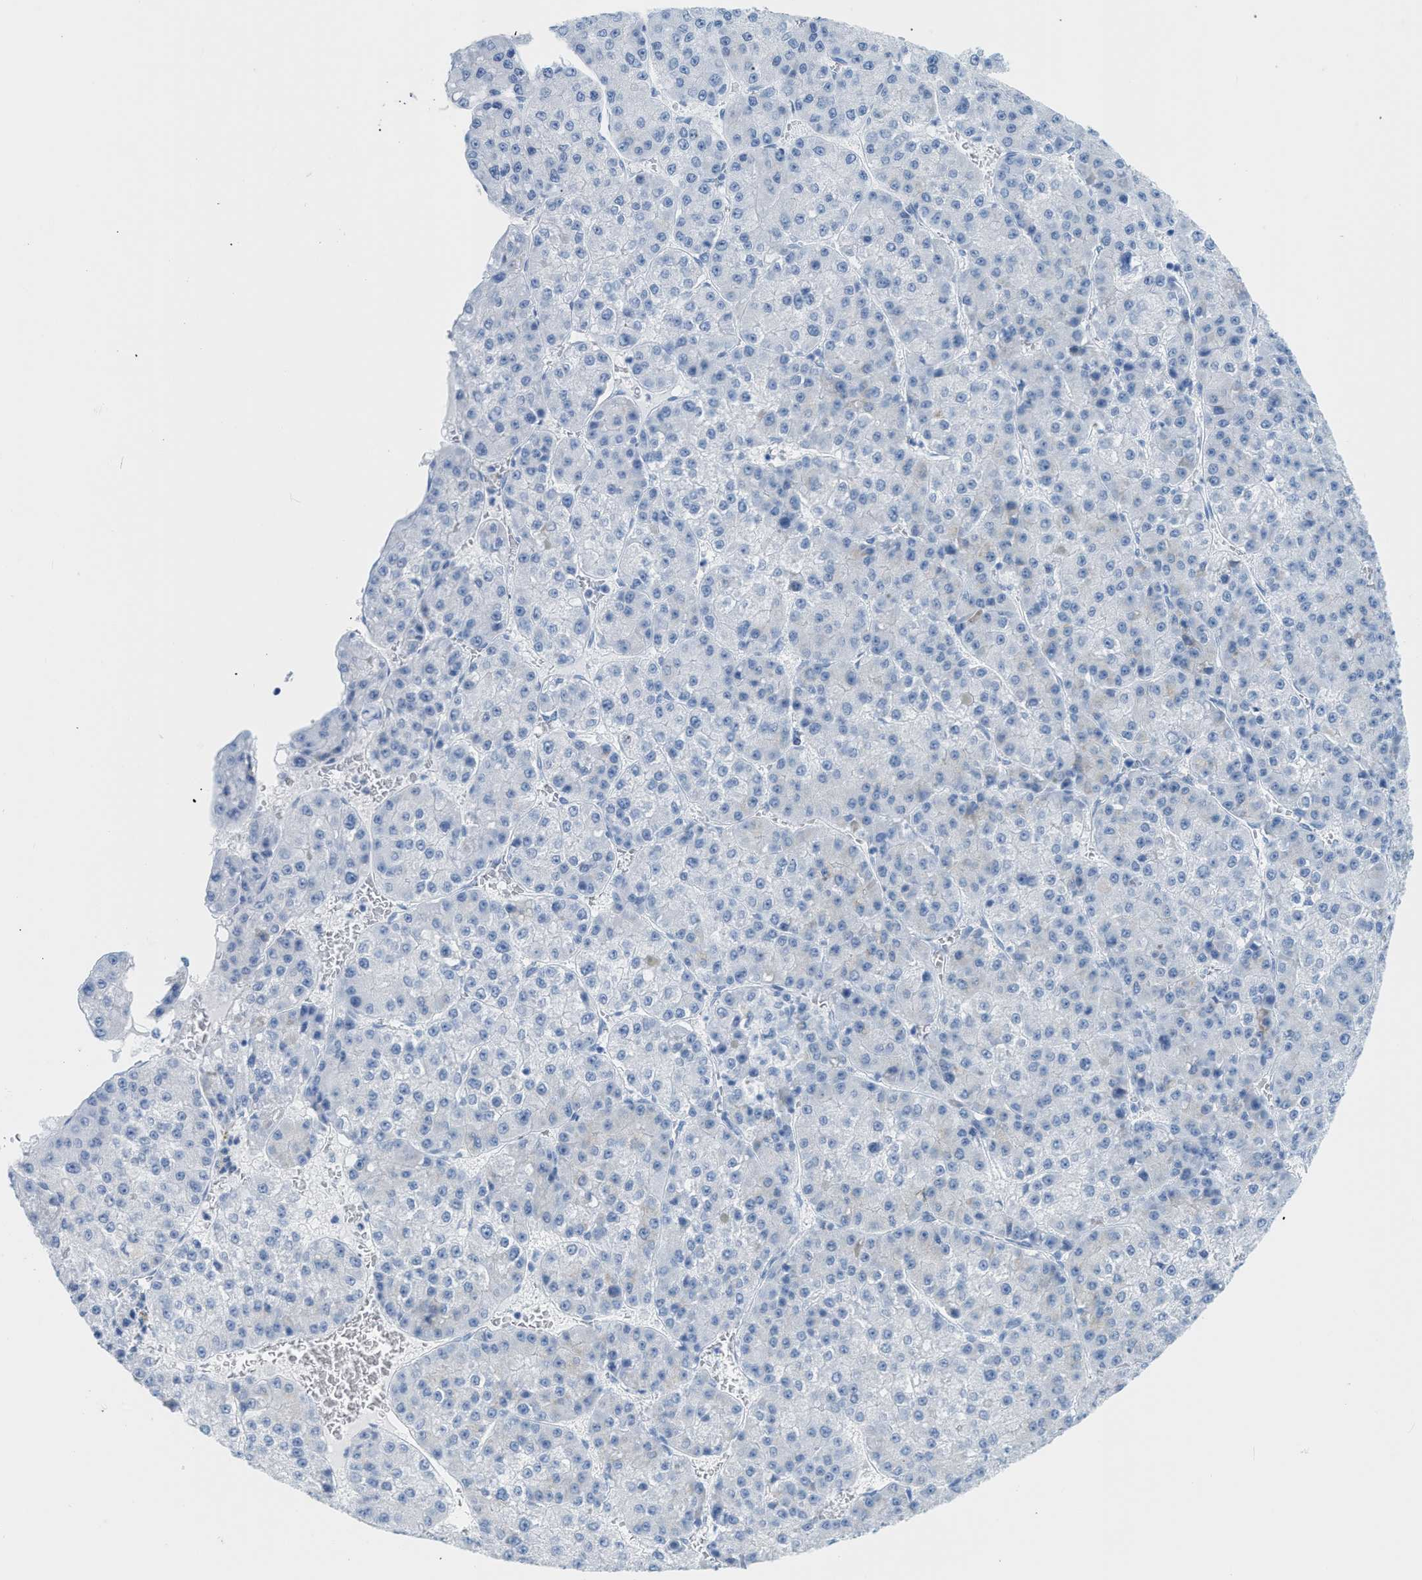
{"staining": {"intensity": "negative", "quantity": "none", "location": "none"}, "tissue": "liver cancer", "cell_type": "Tumor cells", "image_type": "cancer", "snomed": [{"axis": "morphology", "description": "Carcinoma, Hepatocellular, NOS"}, {"axis": "topography", "description": "Liver"}], "caption": "Immunohistochemistry (IHC) of human liver cancer displays no expression in tumor cells.", "gene": "DES", "patient": {"sex": "female", "age": 73}}